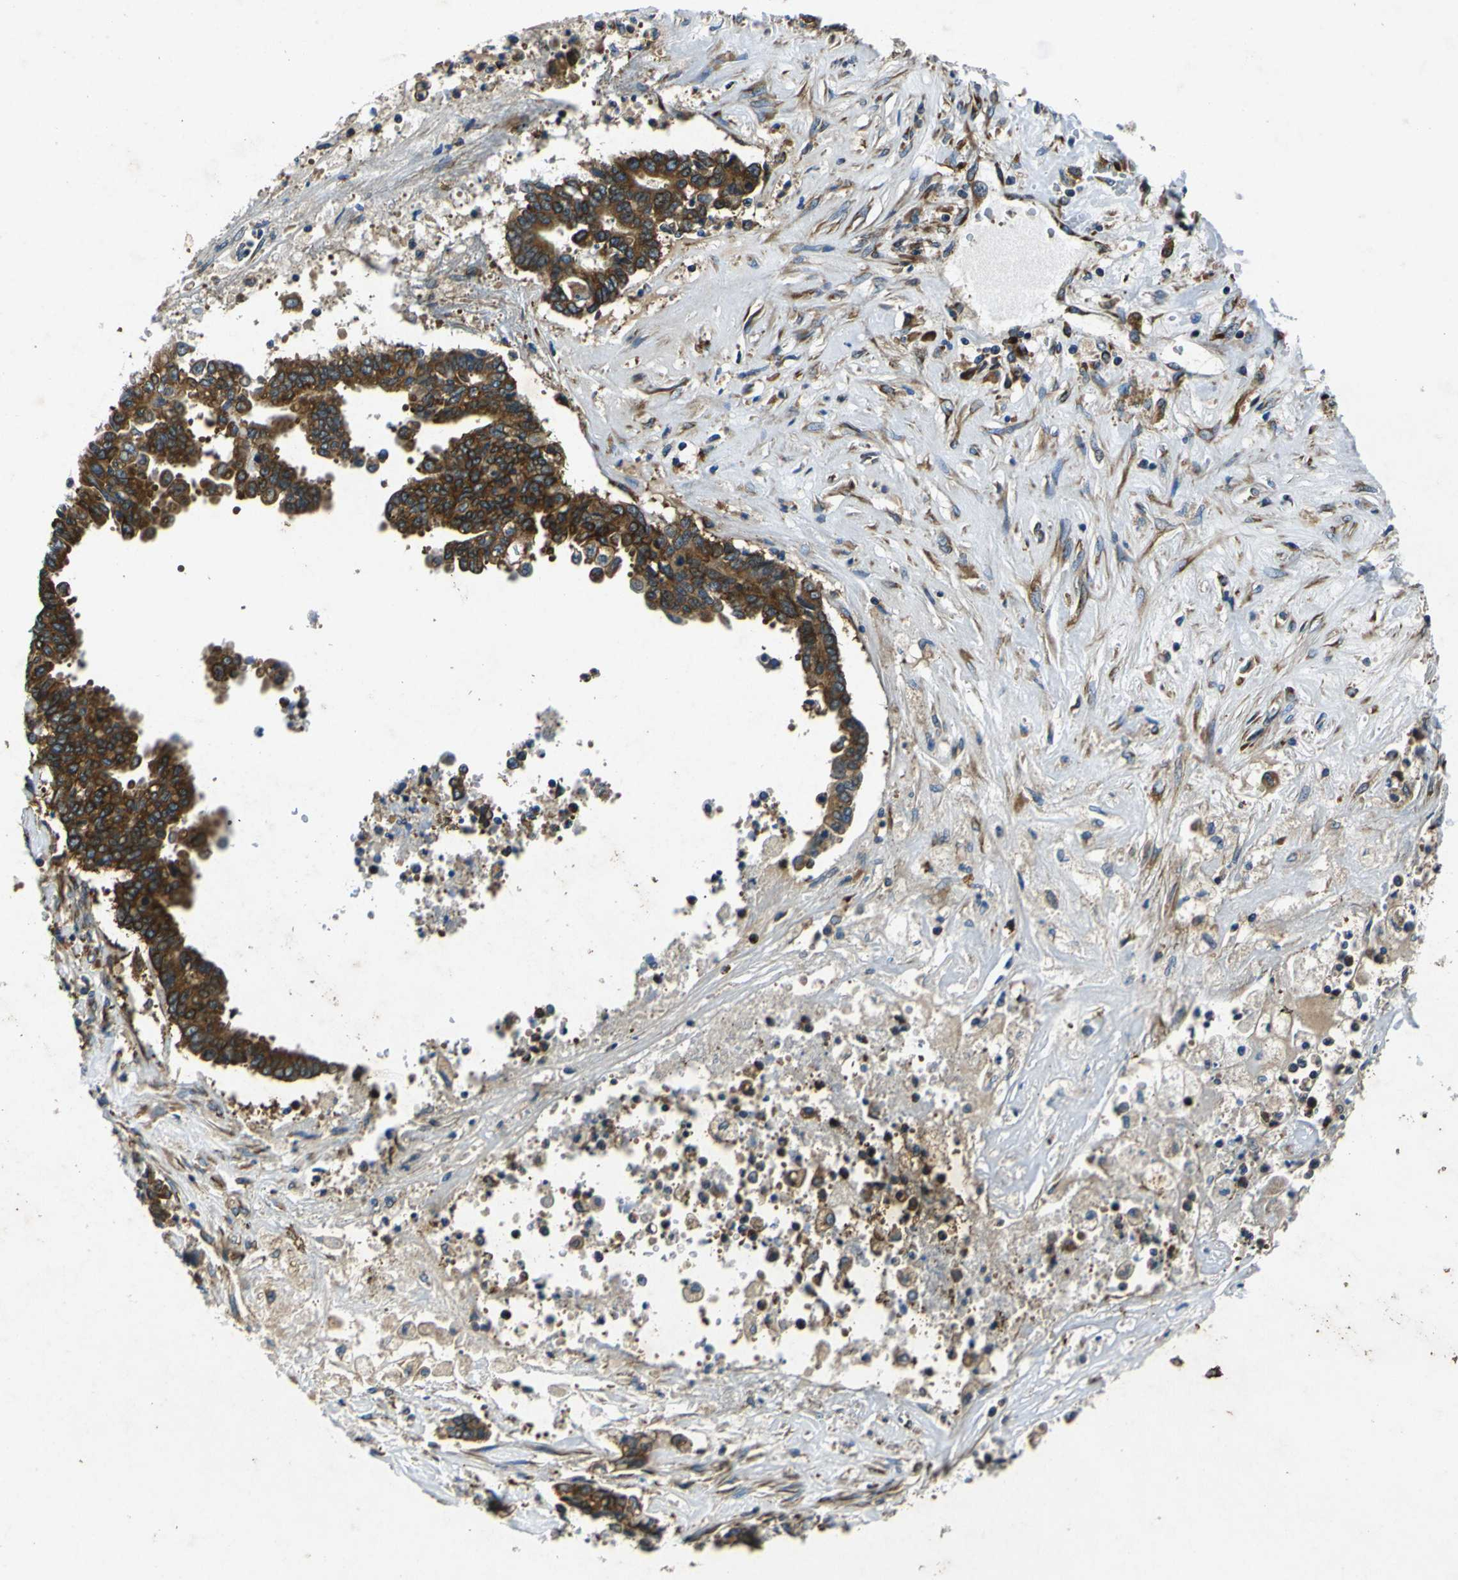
{"staining": {"intensity": "strong", "quantity": ">75%", "location": "cytoplasmic/membranous"}, "tissue": "liver cancer", "cell_type": "Tumor cells", "image_type": "cancer", "snomed": [{"axis": "morphology", "description": "Cholangiocarcinoma"}, {"axis": "topography", "description": "Liver"}], "caption": "Tumor cells reveal high levels of strong cytoplasmic/membranous expression in about >75% of cells in cholangiocarcinoma (liver).", "gene": "RPSA", "patient": {"sex": "male", "age": 57}}